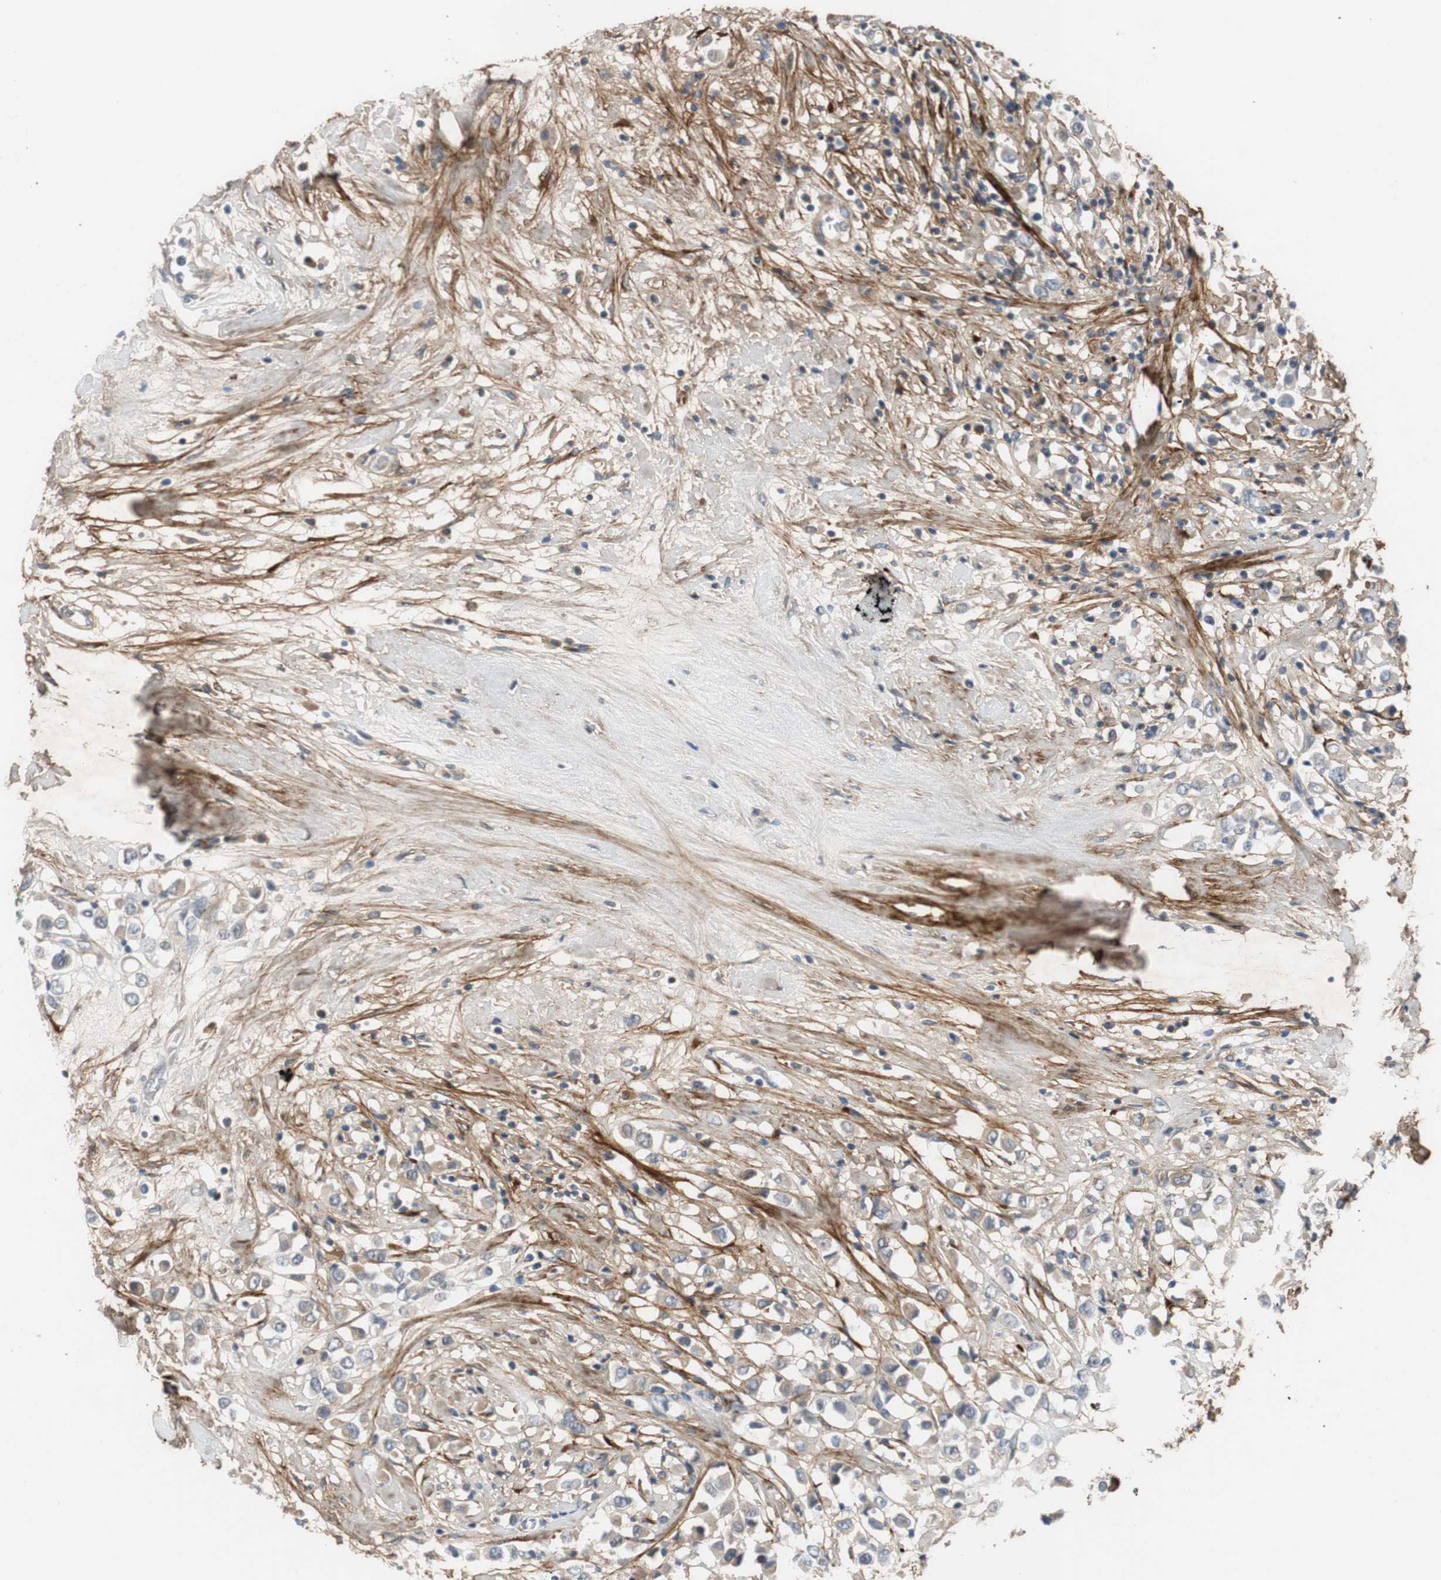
{"staining": {"intensity": "negative", "quantity": "none", "location": "none"}, "tissue": "breast cancer", "cell_type": "Tumor cells", "image_type": "cancer", "snomed": [{"axis": "morphology", "description": "Duct carcinoma"}, {"axis": "topography", "description": "Breast"}], "caption": "Tumor cells show no significant protein expression in breast invasive ductal carcinoma.", "gene": "COL12A1", "patient": {"sex": "female", "age": 61}}